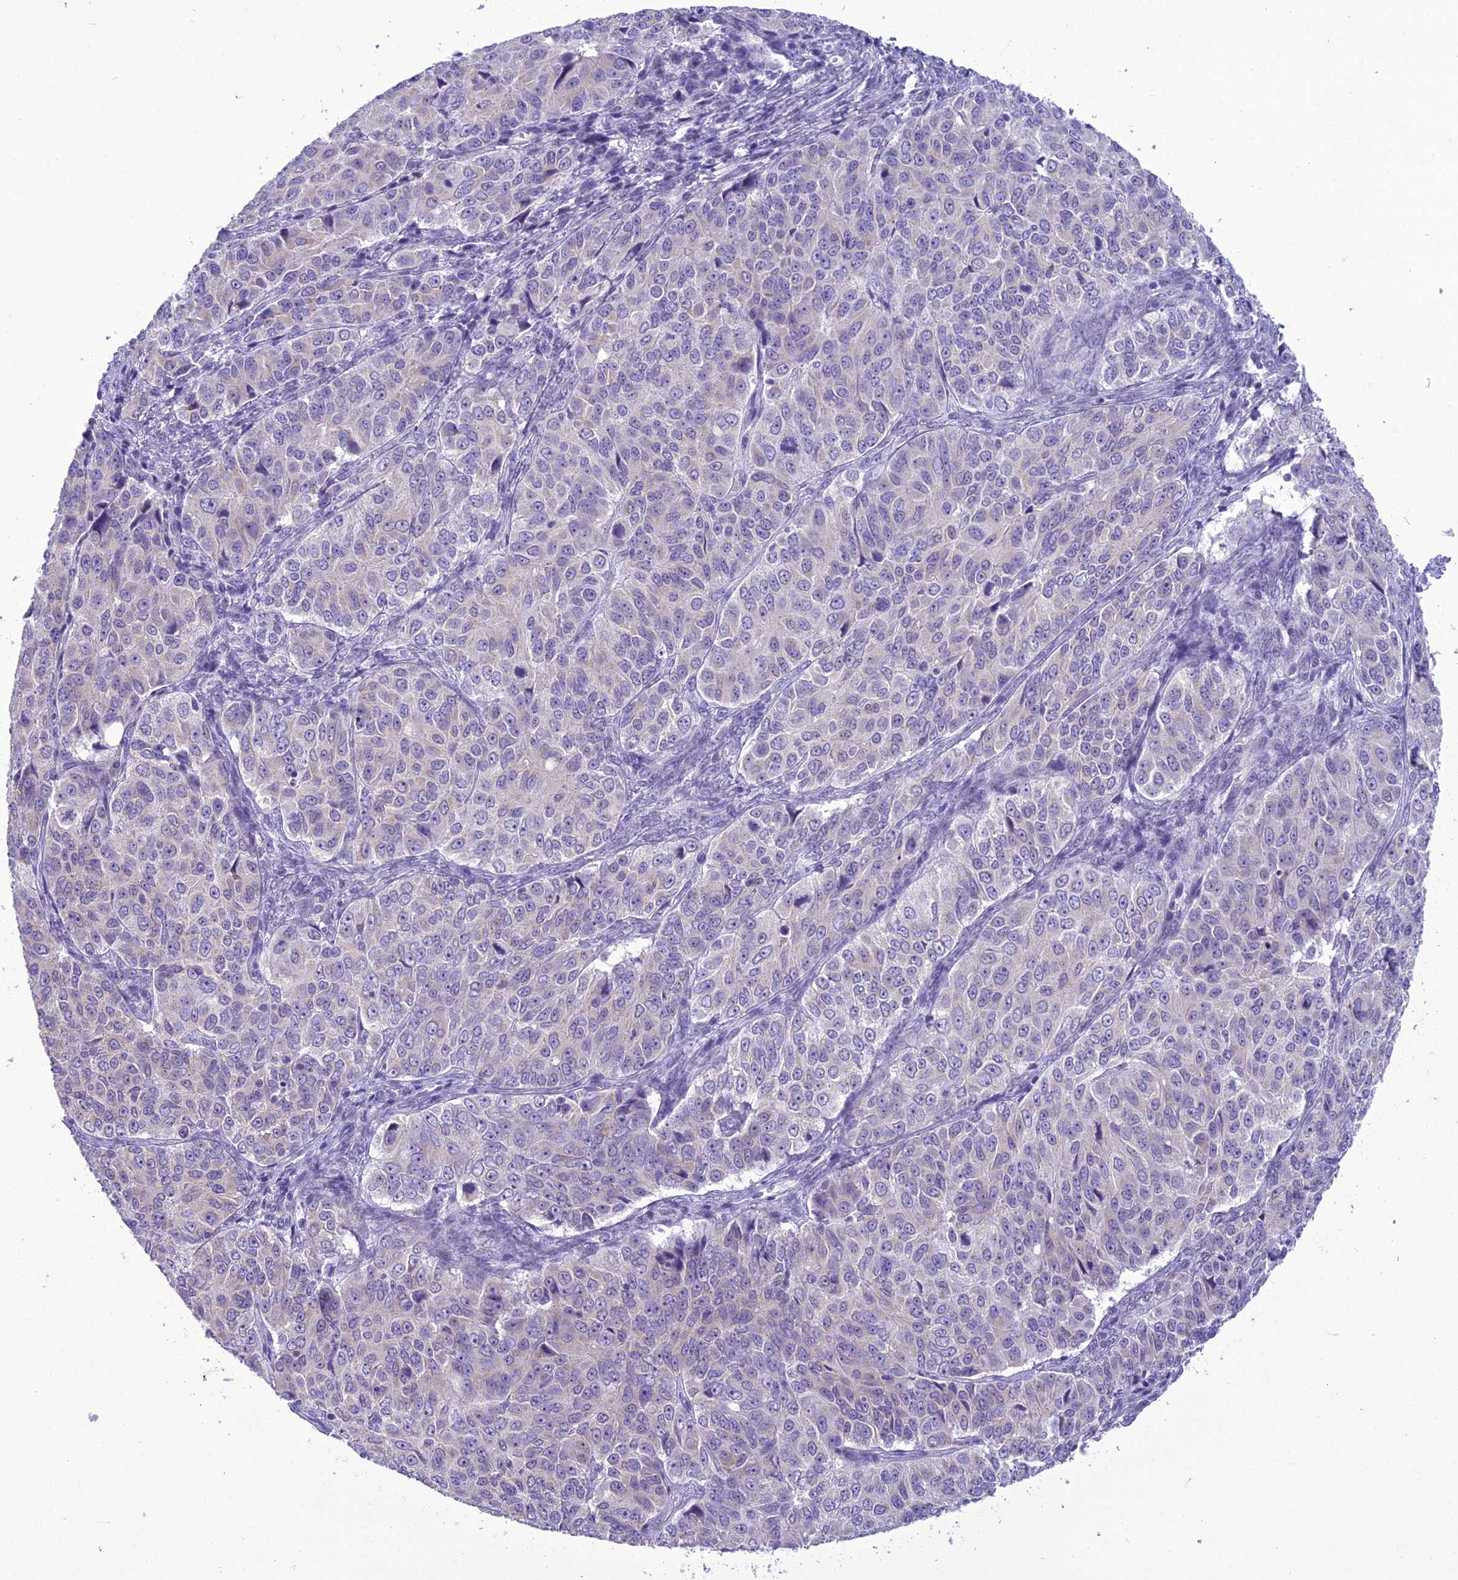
{"staining": {"intensity": "negative", "quantity": "none", "location": "none"}, "tissue": "ovarian cancer", "cell_type": "Tumor cells", "image_type": "cancer", "snomed": [{"axis": "morphology", "description": "Carcinoma, endometroid"}, {"axis": "topography", "description": "Ovary"}], "caption": "Tumor cells are negative for brown protein staining in endometroid carcinoma (ovarian).", "gene": "B9D2", "patient": {"sex": "female", "age": 51}}